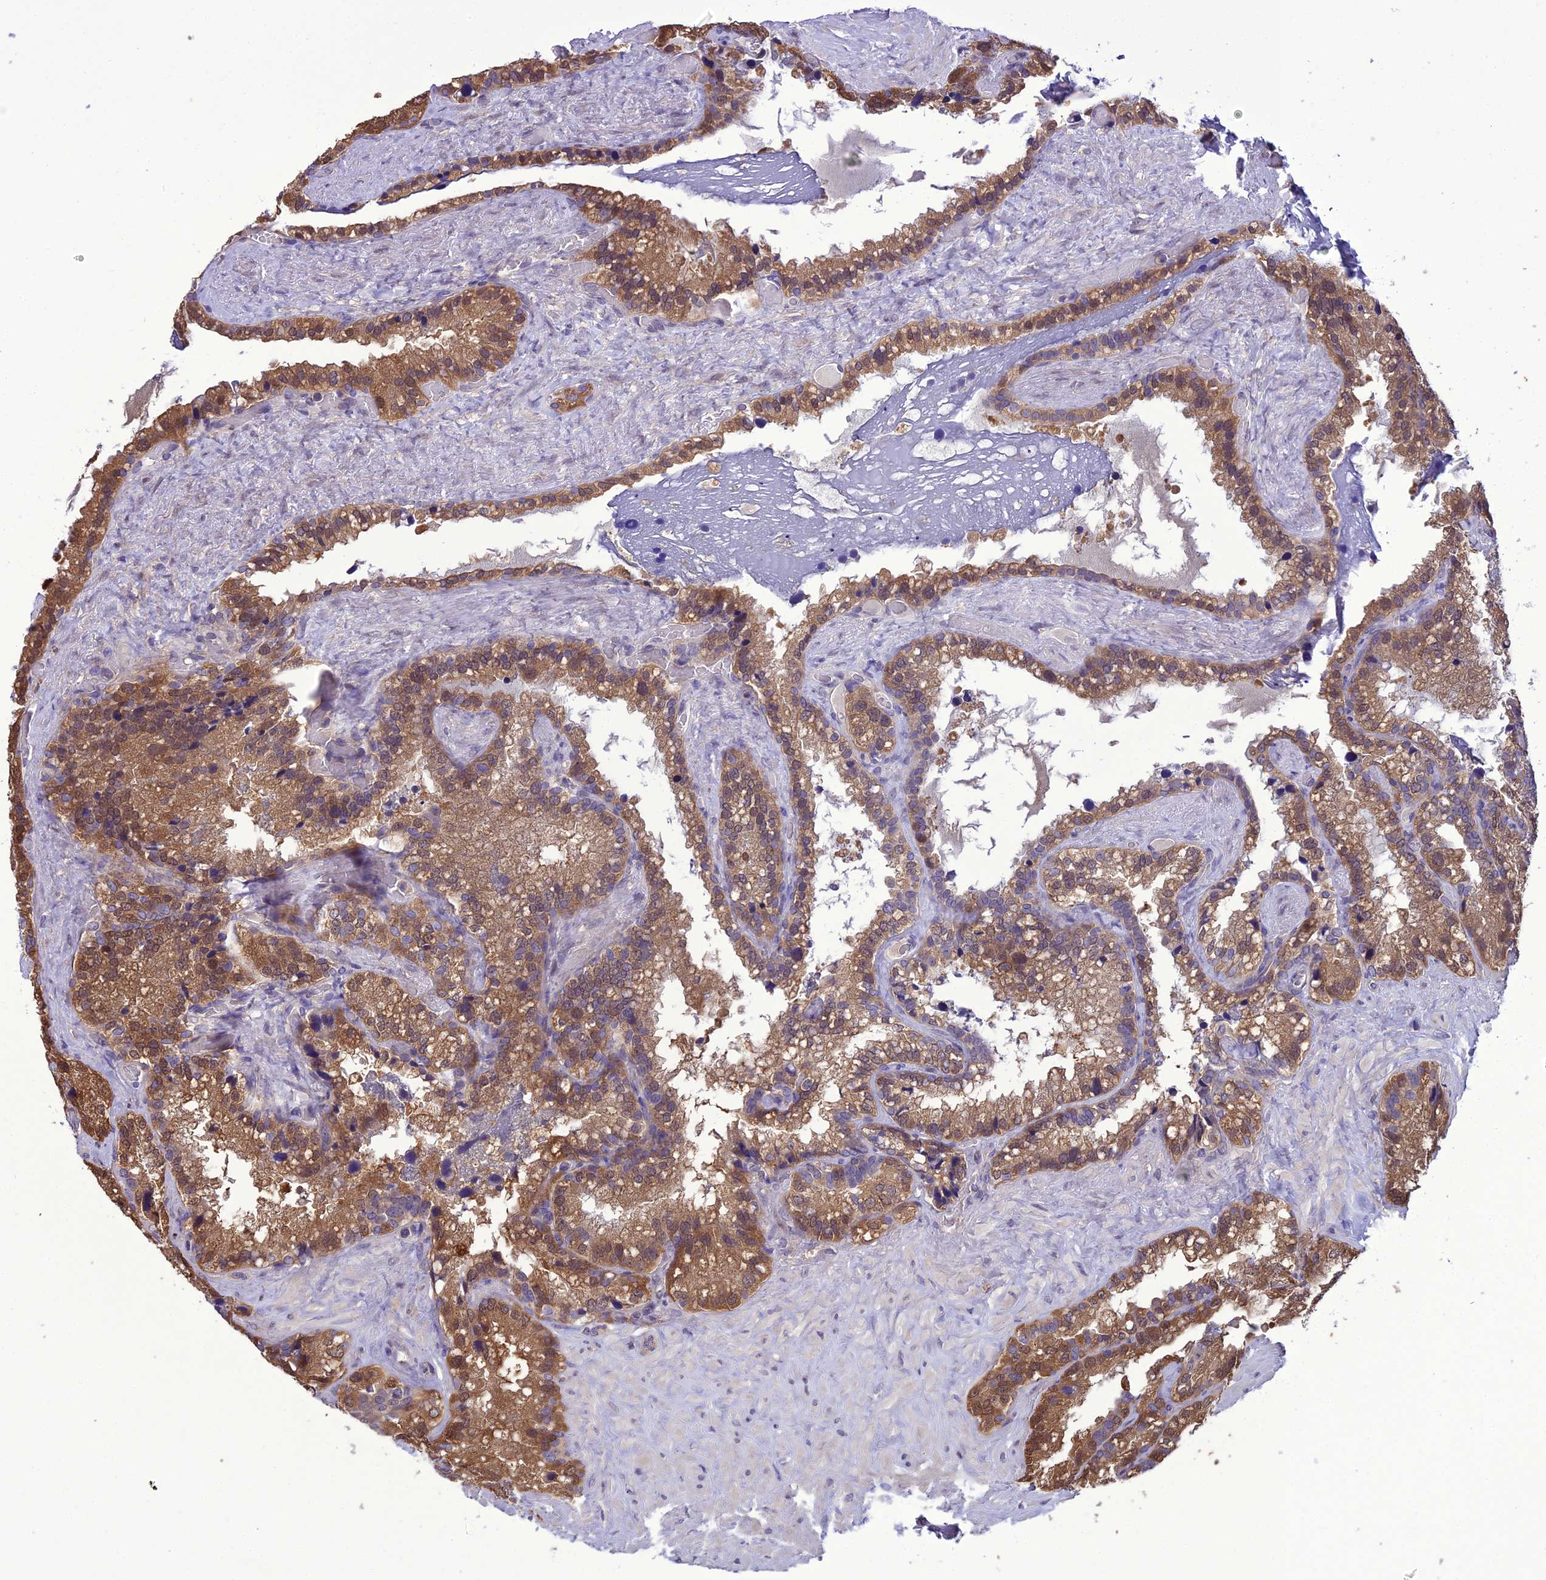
{"staining": {"intensity": "moderate", "quantity": ">75%", "location": "cytoplasmic/membranous,nuclear"}, "tissue": "seminal vesicle", "cell_type": "Glandular cells", "image_type": "normal", "snomed": [{"axis": "morphology", "description": "Normal tissue, NOS"}, {"axis": "topography", "description": "Prostate"}, {"axis": "topography", "description": "Seminal veicle"}], "caption": "Seminal vesicle stained with DAB IHC exhibits medium levels of moderate cytoplasmic/membranous,nuclear staining in approximately >75% of glandular cells.", "gene": "BORCS6", "patient": {"sex": "male", "age": 68}}